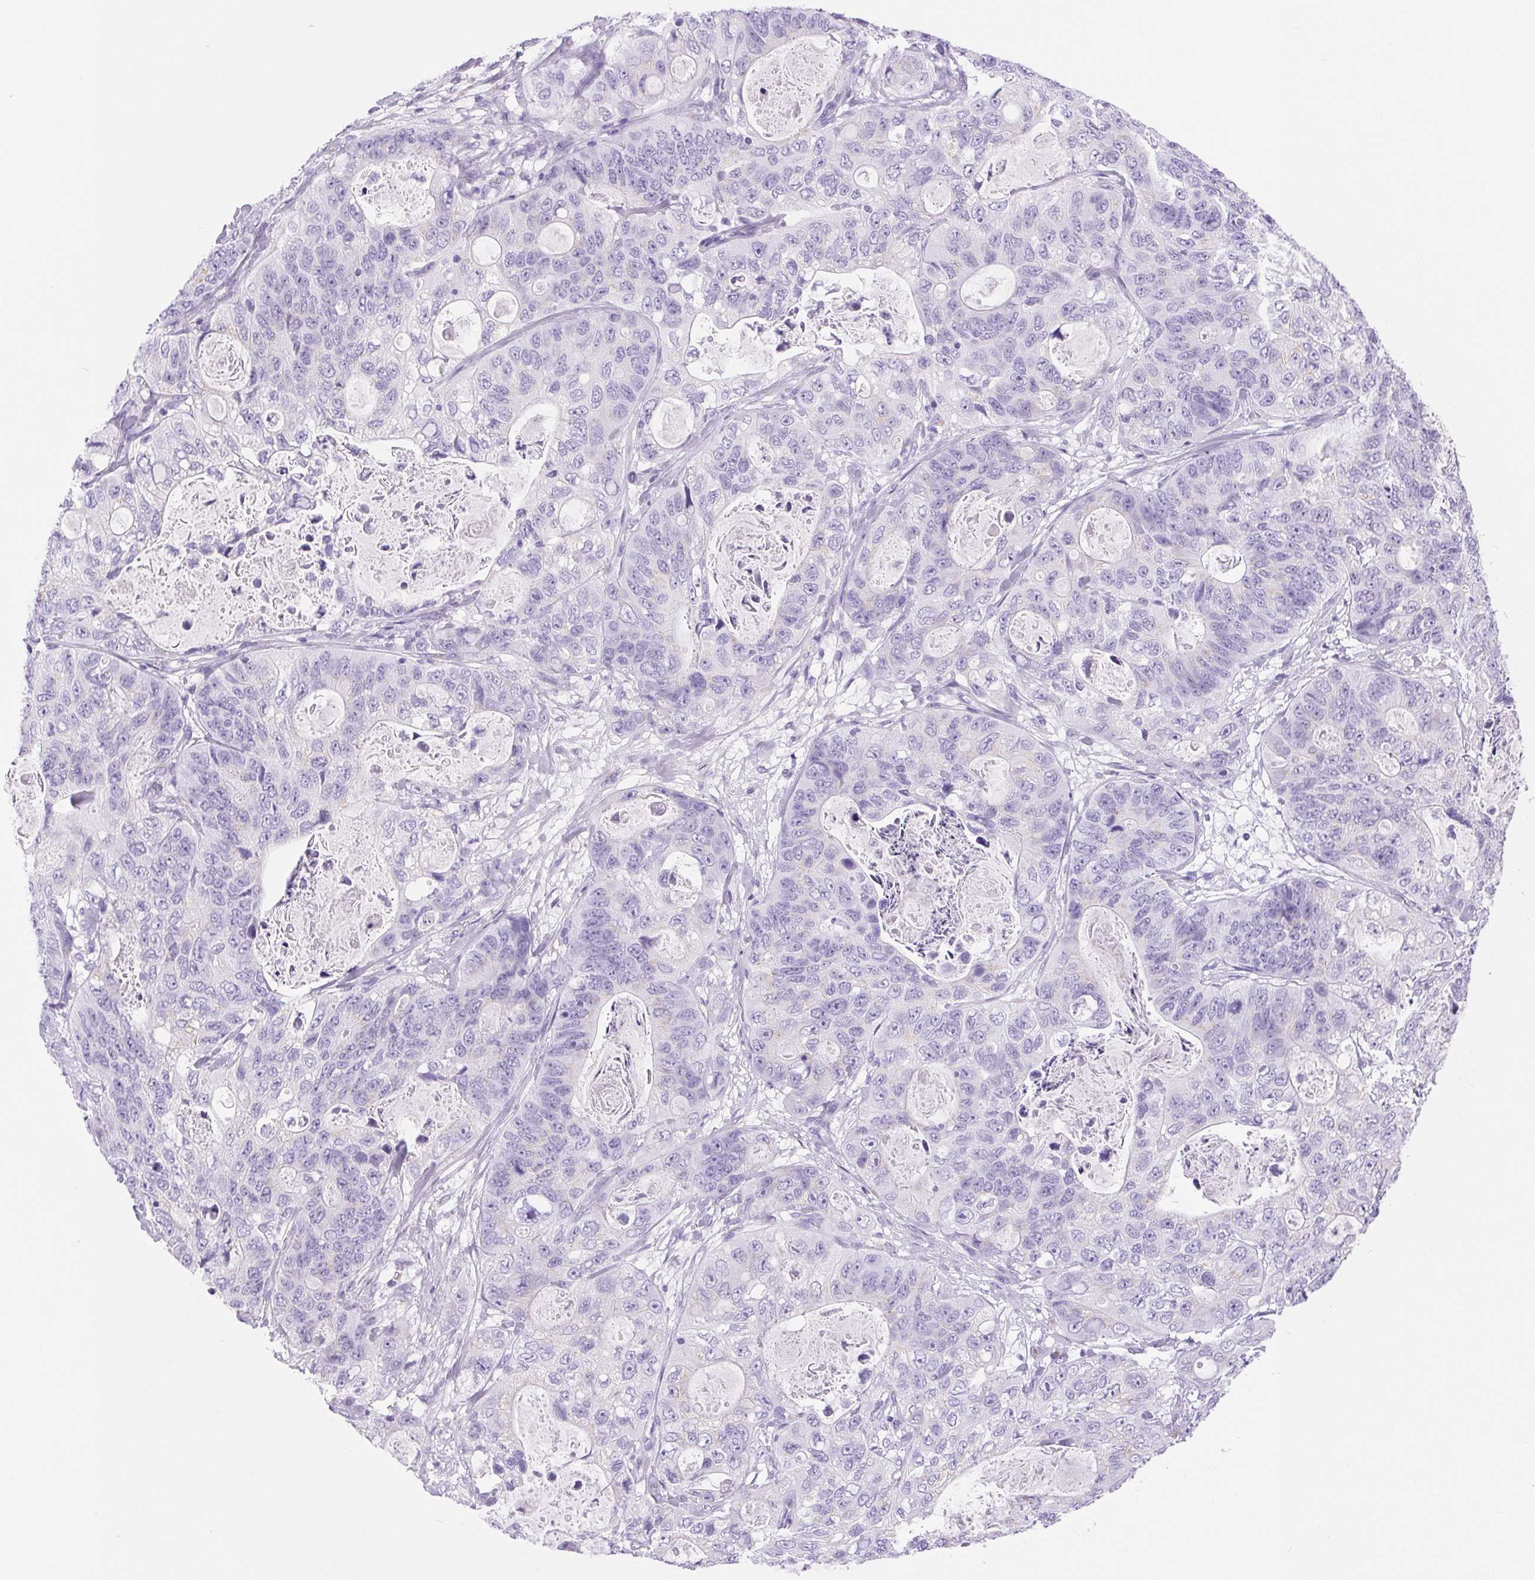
{"staining": {"intensity": "negative", "quantity": "none", "location": "none"}, "tissue": "stomach cancer", "cell_type": "Tumor cells", "image_type": "cancer", "snomed": [{"axis": "morphology", "description": "Normal tissue, NOS"}, {"axis": "morphology", "description": "Adenocarcinoma, NOS"}, {"axis": "topography", "description": "Stomach"}], "caption": "Image shows no protein positivity in tumor cells of stomach cancer (adenocarcinoma) tissue.", "gene": "SERPINB3", "patient": {"sex": "female", "age": 89}}